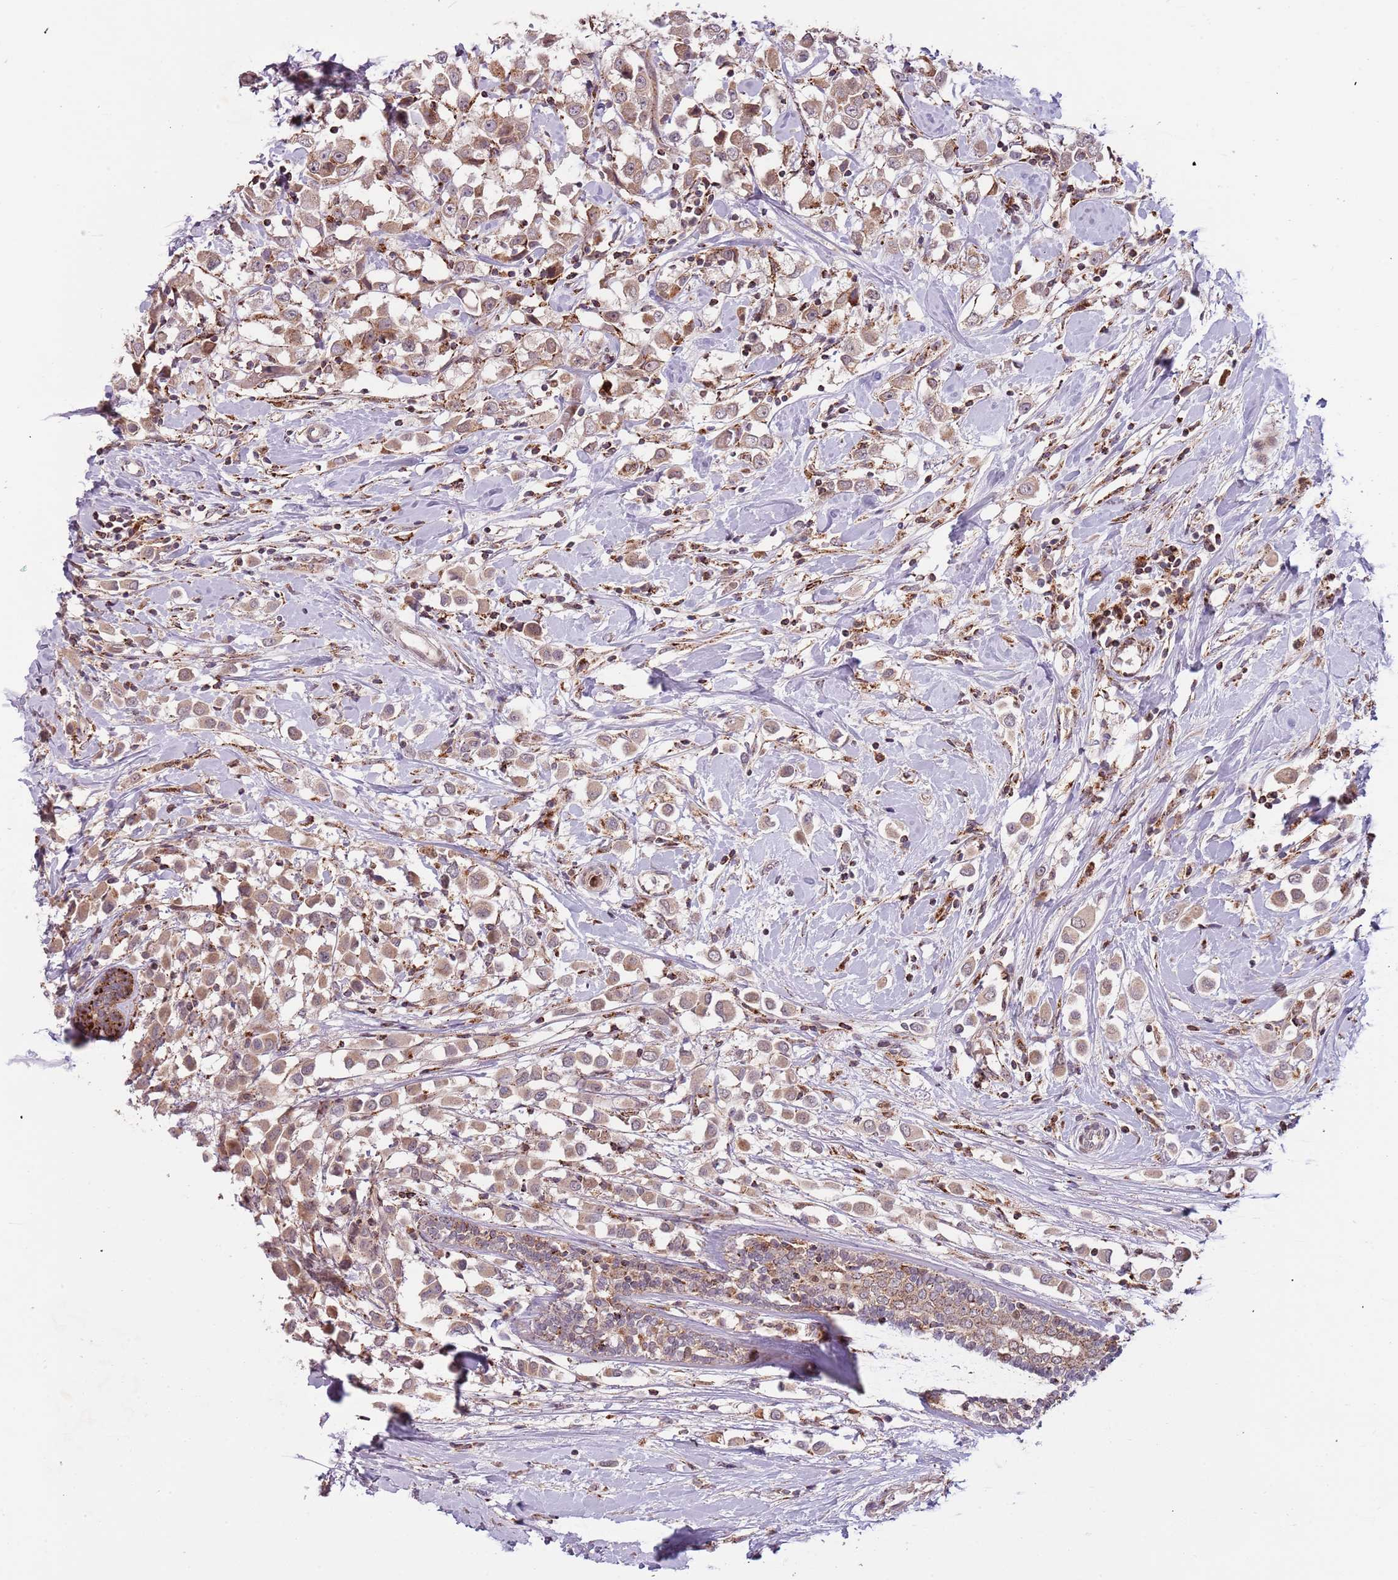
{"staining": {"intensity": "weak", "quantity": ">75%", "location": "cytoplasmic/membranous"}, "tissue": "breast cancer", "cell_type": "Tumor cells", "image_type": "cancer", "snomed": [{"axis": "morphology", "description": "Duct carcinoma"}, {"axis": "topography", "description": "Breast"}], "caption": "The immunohistochemical stain highlights weak cytoplasmic/membranous staining in tumor cells of breast cancer tissue.", "gene": "ULK3", "patient": {"sex": "female", "age": 61}}